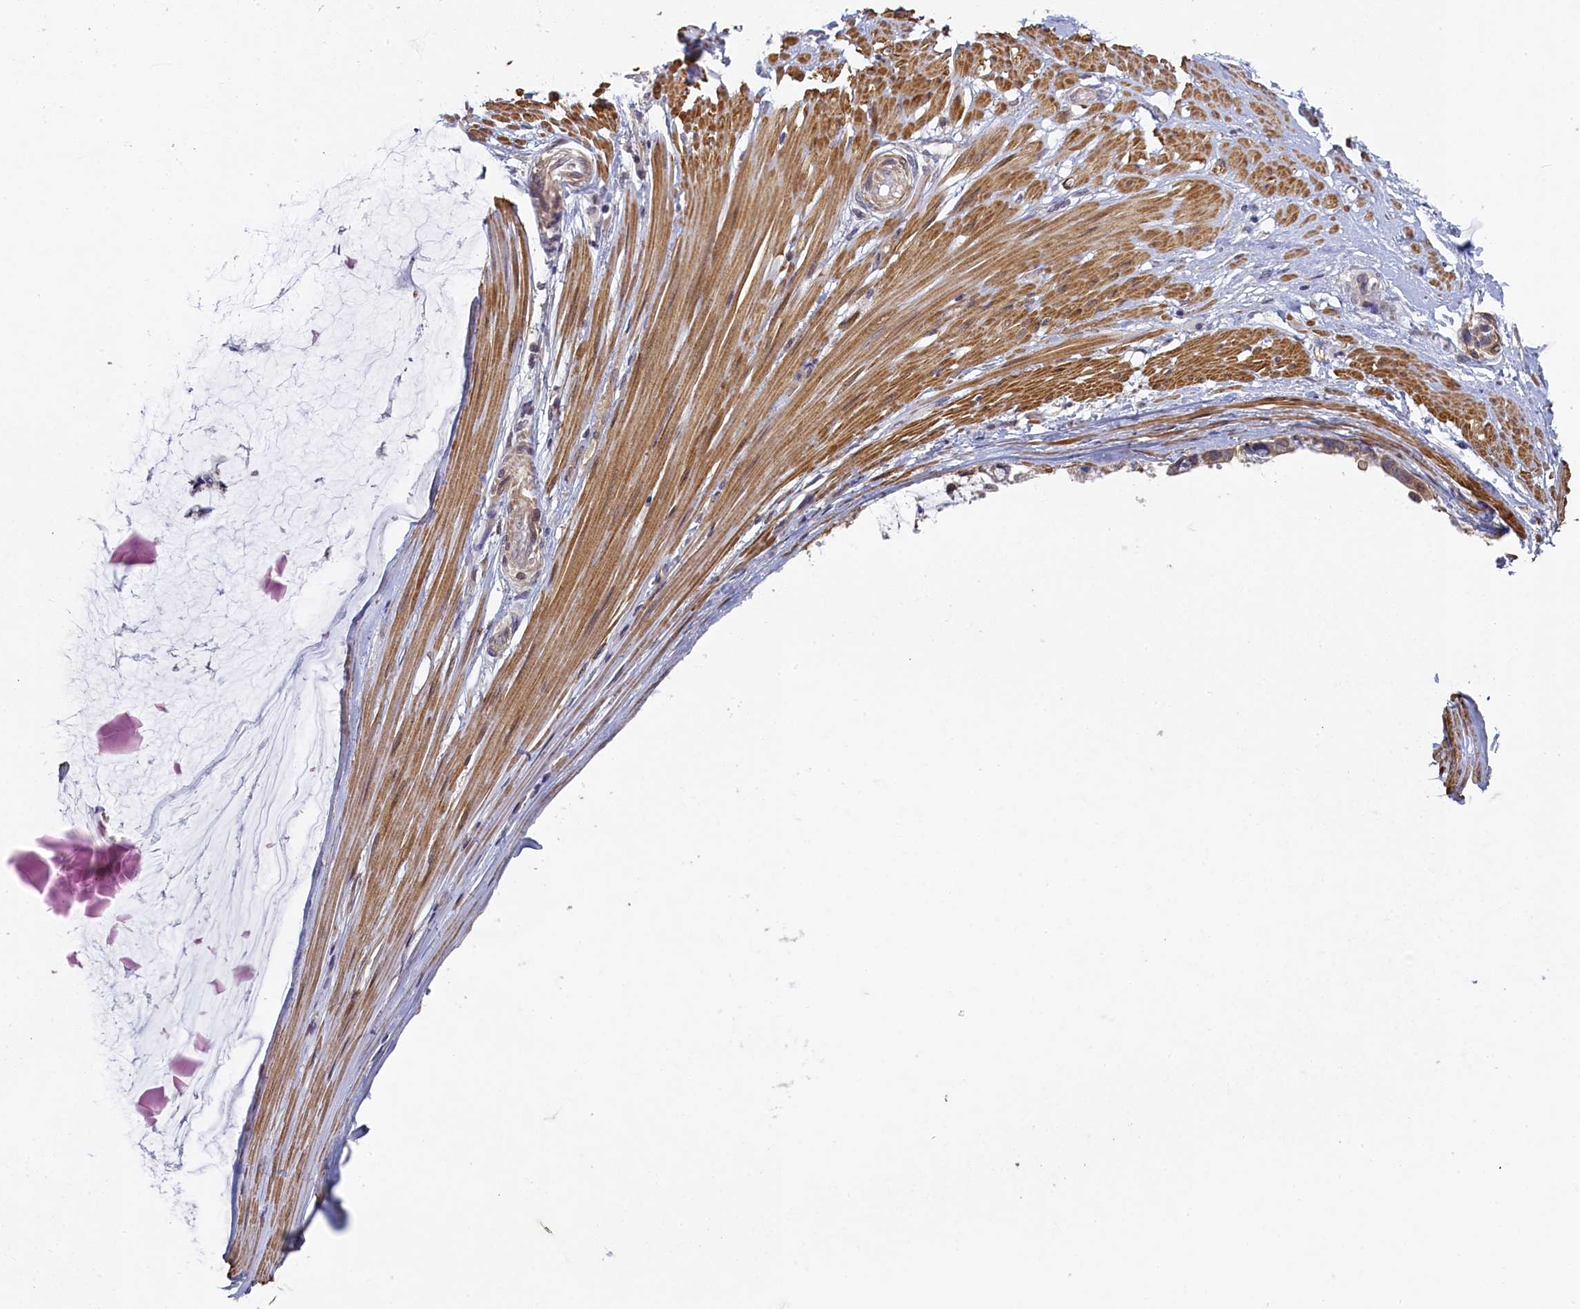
{"staining": {"intensity": "moderate", "quantity": "<25%", "location": "cytoplasmic/membranous"}, "tissue": "ovarian cancer", "cell_type": "Tumor cells", "image_type": "cancer", "snomed": [{"axis": "morphology", "description": "Cystadenocarcinoma, mucinous, NOS"}, {"axis": "topography", "description": "Ovary"}], "caption": "Immunohistochemistry (DAB) staining of ovarian mucinous cystadenocarcinoma shows moderate cytoplasmic/membranous protein staining in approximately <25% of tumor cells.", "gene": "DIXDC1", "patient": {"sex": "female", "age": 39}}